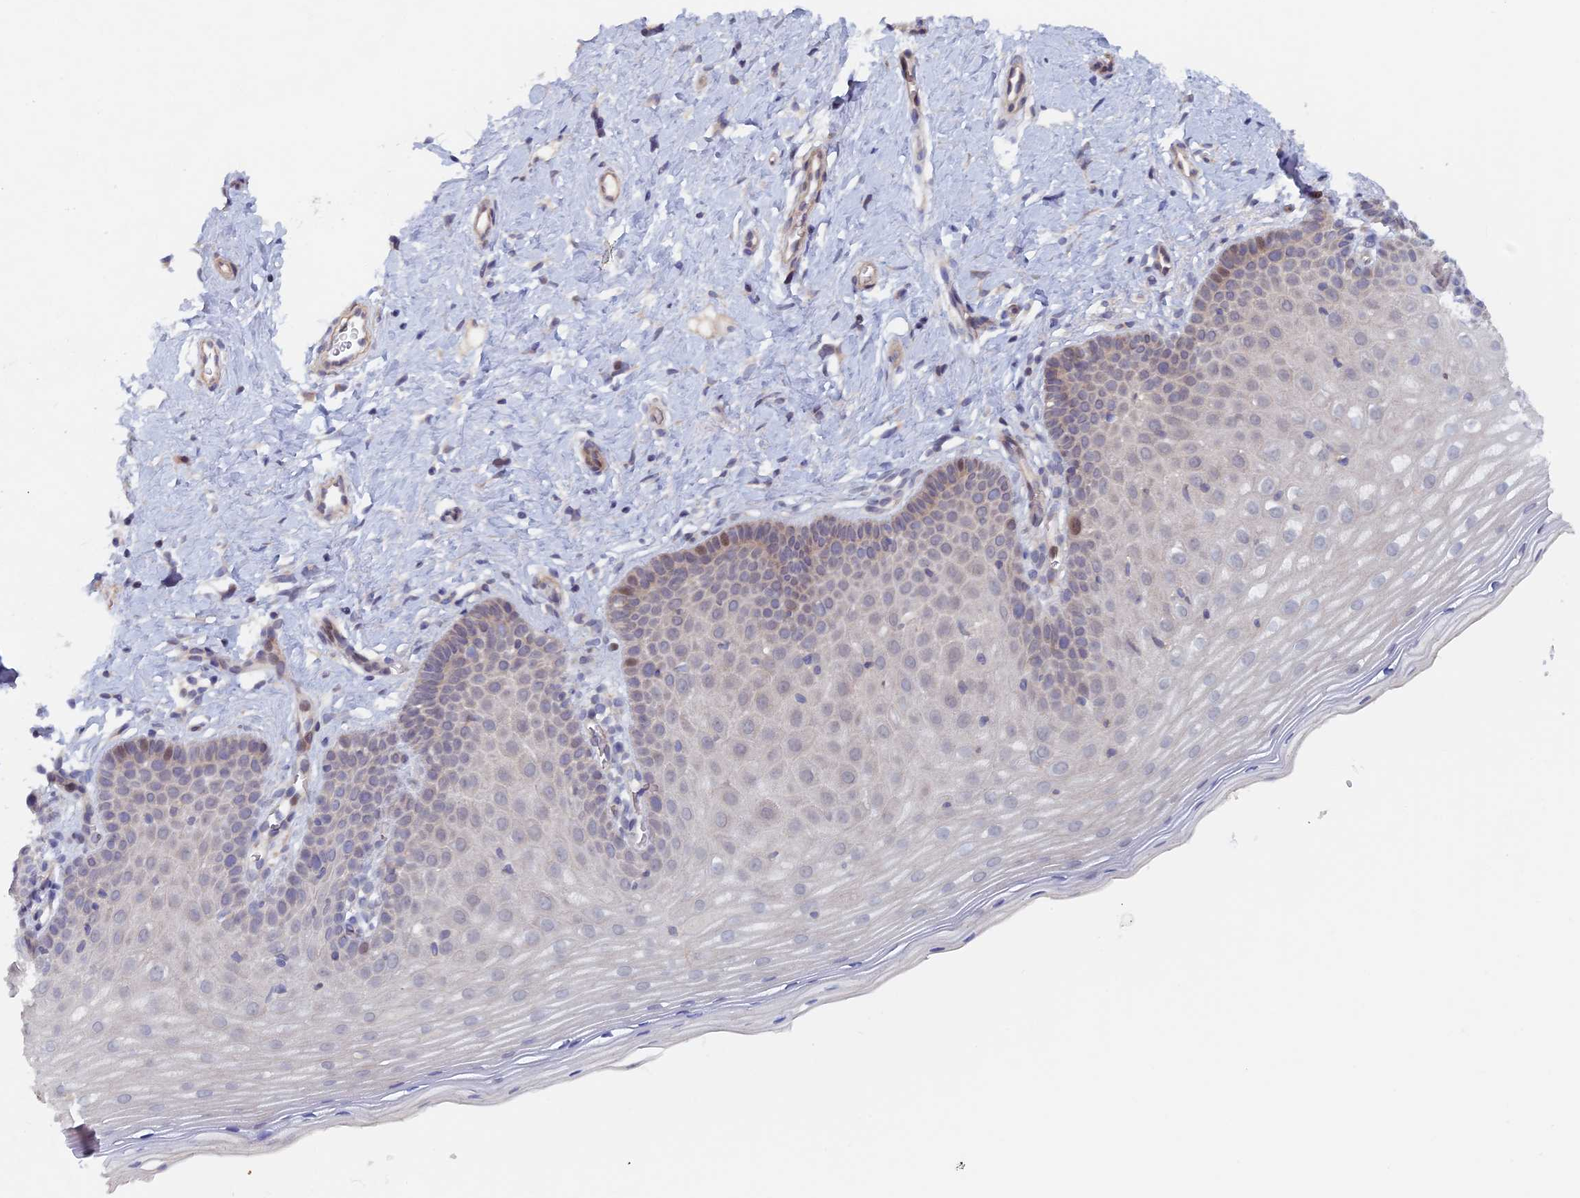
{"staining": {"intensity": "weak", "quantity": "<25%", "location": "cytoplasmic/membranous"}, "tissue": "cervix", "cell_type": "Glandular cells", "image_type": "normal", "snomed": [{"axis": "morphology", "description": "Normal tissue, NOS"}, {"axis": "topography", "description": "Cervix"}], "caption": "A high-resolution histopathology image shows immunohistochemistry staining of normal cervix, which exhibits no significant staining in glandular cells. (DAB immunohistochemistry (IHC) with hematoxylin counter stain).", "gene": "ELOVL6", "patient": {"sex": "female", "age": 36}}